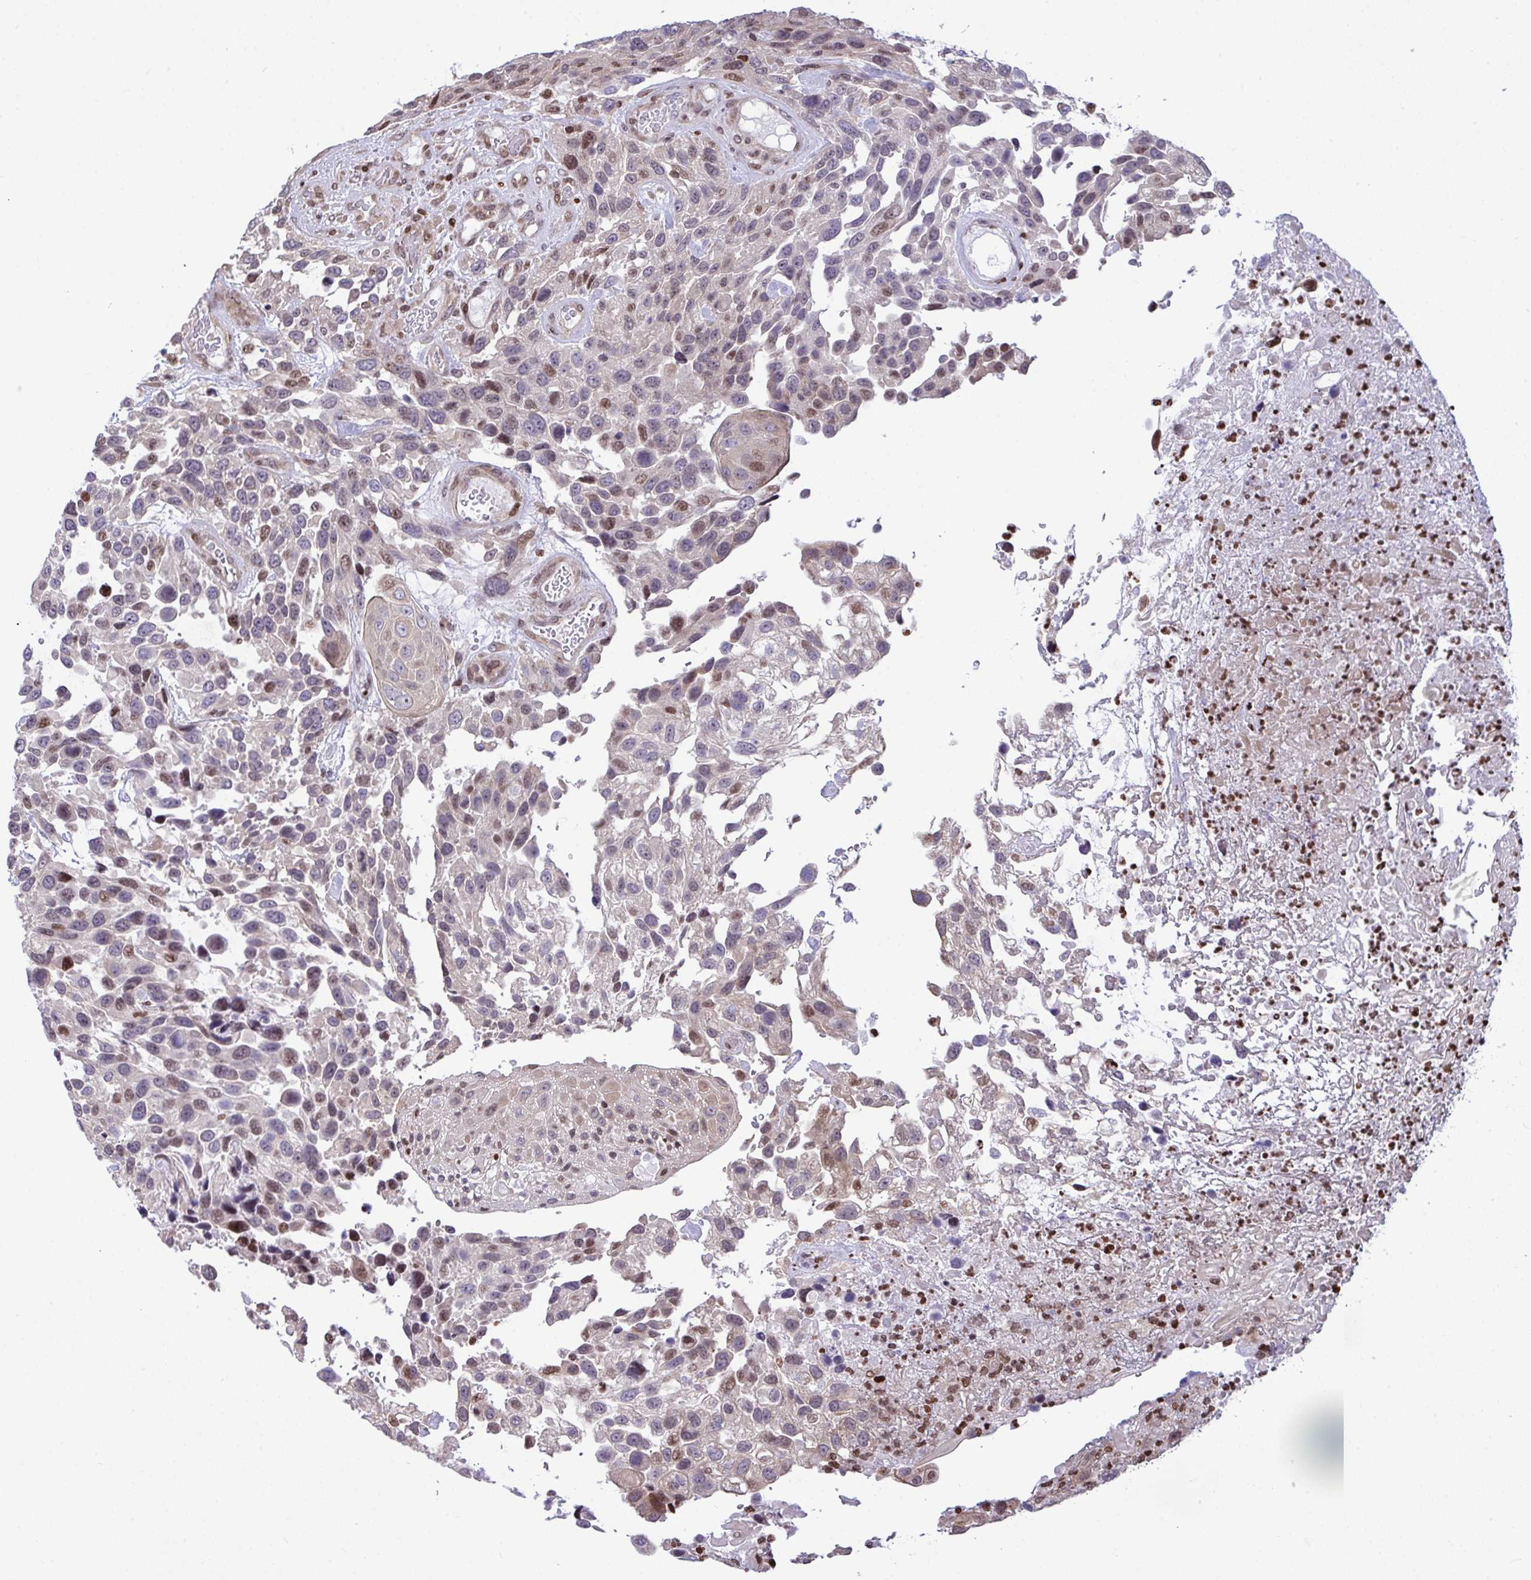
{"staining": {"intensity": "moderate", "quantity": "<25%", "location": "nuclear"}, "tissue": "urothelial cancer", "cell_type": "Tumor cells", "image_type": "cancer", "snomed": [{"axis": "morphology", "description": "Urothelial carcinoma, High grade"}, {"axis": "topography", "description": "Urinary bladder"}], "caption": "Tumor cells exhibit moderate nuclear staining in about <25% of cells in urothelial carcinoma (high-grade).", "gene": "RAPGEF5", "patient": {"sex": "female", "age": 70}}